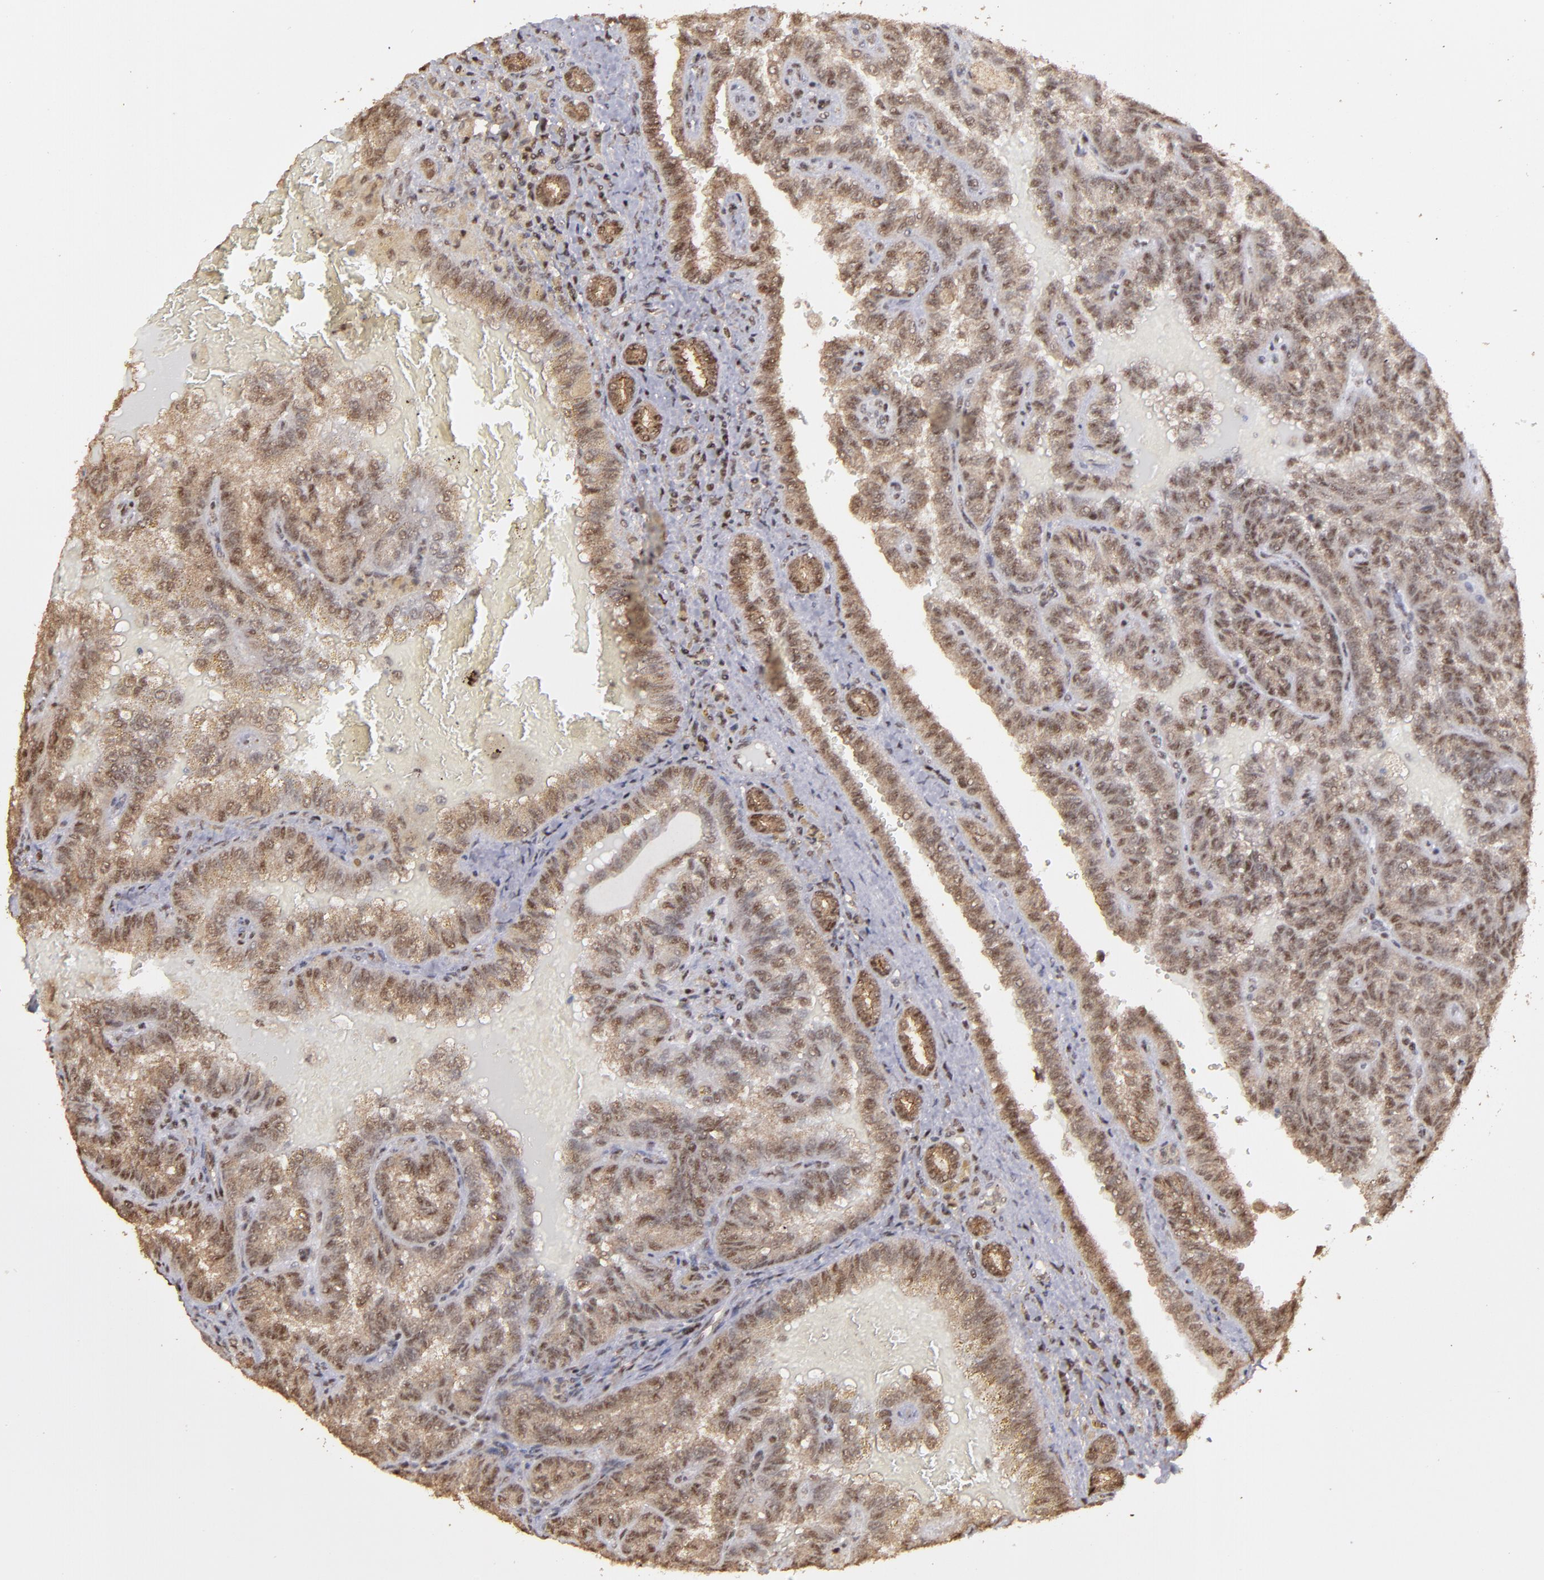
{"staining": {"intensity": "moderate", "quantity": ">75%", "location": "cytoplasmic/membranous"}, "tissue": "renal cancer", "cell_type": "Tumor cells", "image_type": "cancer", "snomed": [{"axis": "morphology", "description": "Inflammation, NOS"}, {"axis": "morphology", "description": "Adenocarcinoma, NOS"}, {"axis": "topography", "description": "Kidney"}], "caption": "Immunohistochemistry of human adenocarcinoma (renal) reveals medium levels of moderate cytoplasmic/membranous staining in approximately >75% of tumor cells. The staining was performed using DAB (3,3'-diaminobenzidine) to visualize the protein expression in brown, while the nuclei were stained in blue with hematoxylin (Magnification: 20x).", "gene": "ARNT", "patient": {"sex": "male", "age": 68}}